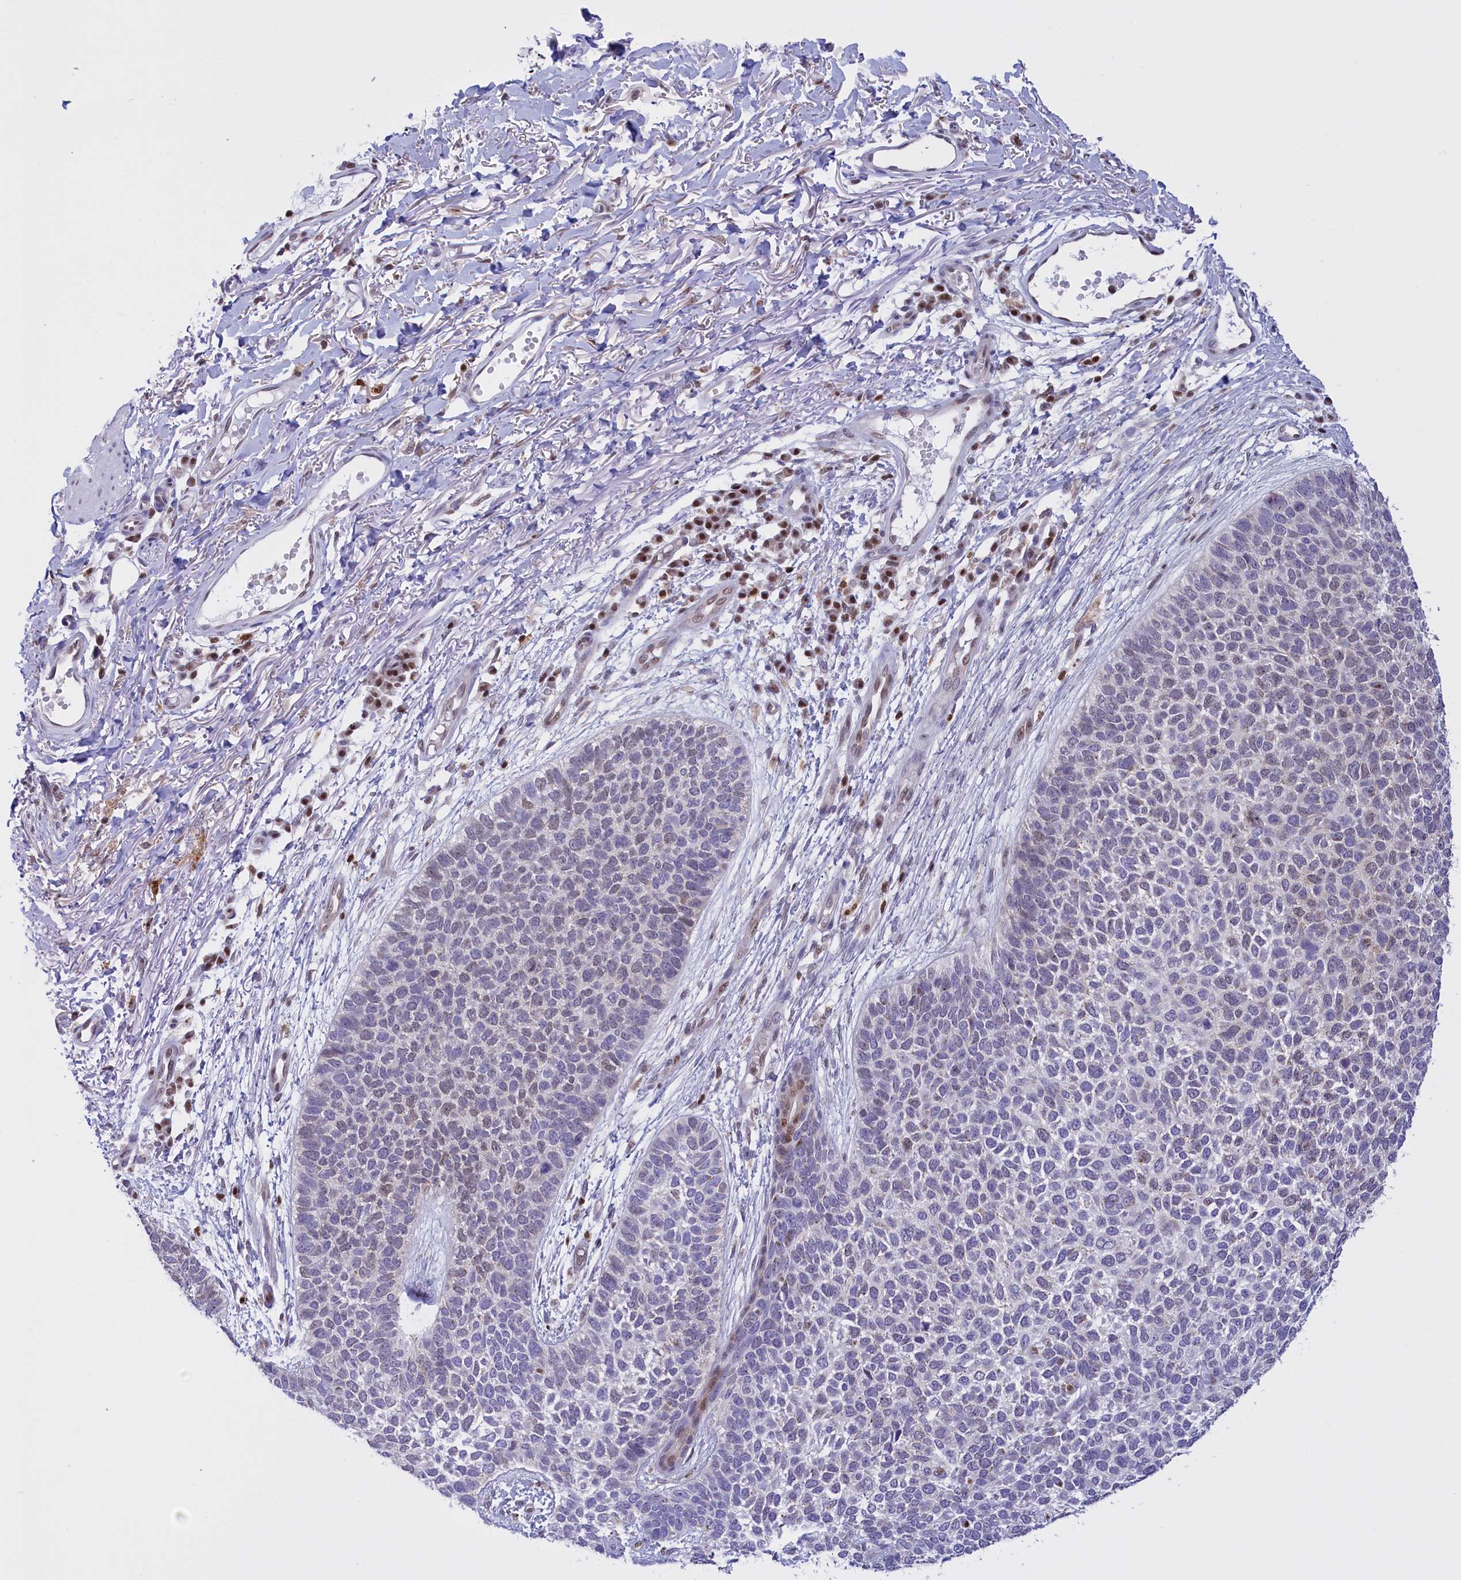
{"staining": {"intensity": "negative", "quantity": "none", "location": "none"}, "tissue": "skin cancer", "cell_type": "Tumor cells", "image_type": "cancer", "snomed": [{"axis": "morphology", "description": "Basal cell carcinoma"}, {"axis": "topography", "description": "Skin"}], "caption": "Human skin cancer (basal cell carcinoma) stained for a protein using immunohistochemistry (IHC) shows no positivity in tumor cells.", "gene": "IZUMO2", "patient": {"sex": "female", "age": 84}}